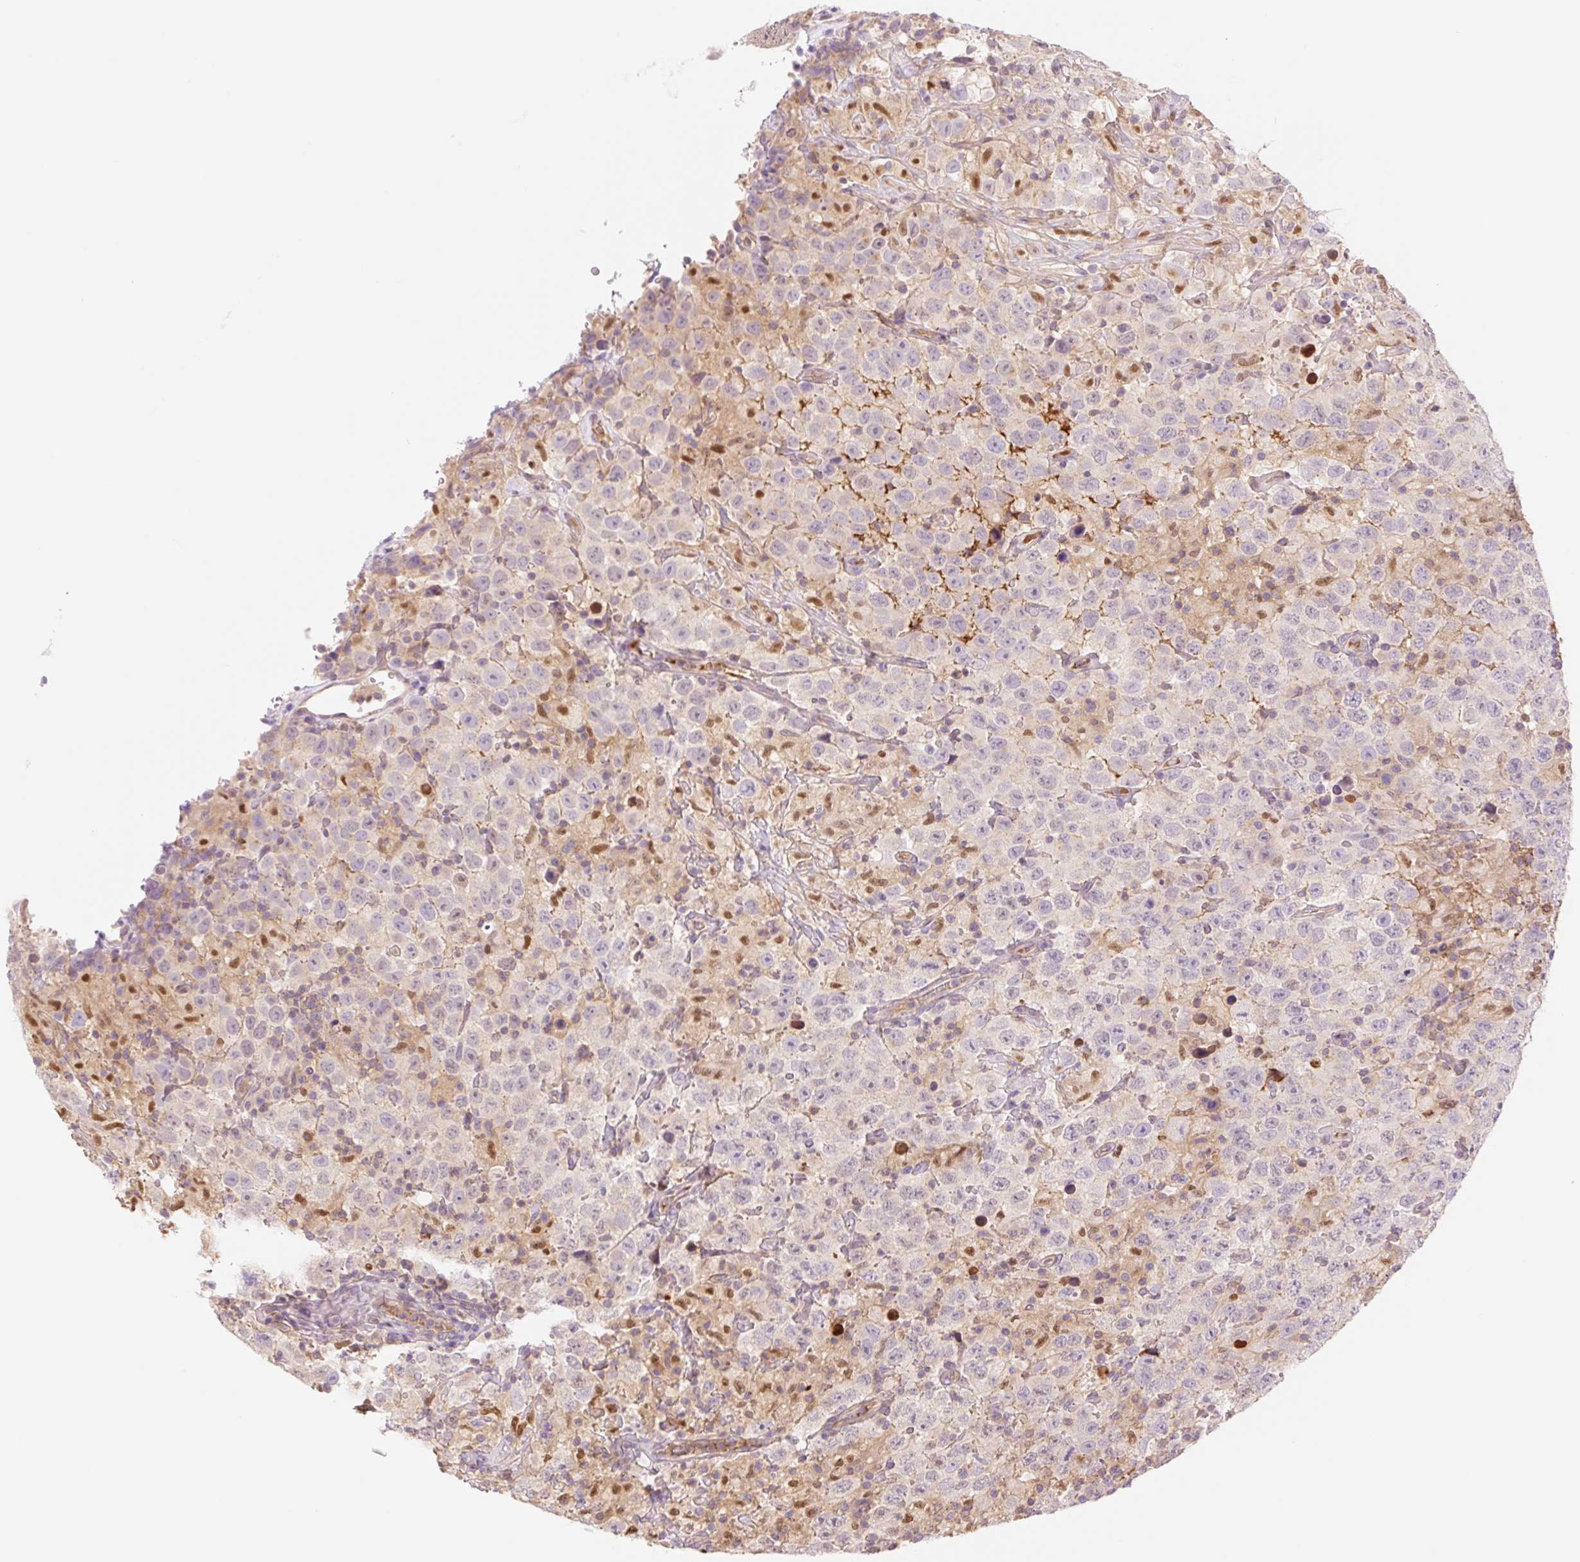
{"staining": {"intensity": "negative", "quantity": "none", "location": "none"}, "tissue": "testis cancer", "cell_type": "Tumor cells", "image_type": "cancer", "snomed": [{"axis": "morphology", "description": "Seminoma, NOS"}, {"axis": "topography", "description": "Testis"}], "caption": "Immunohistochemical staining of testis cancer (seminoma) reveals no significant staining in tumor cells.", "gene": "HEBP1", "patient": {"sex": "male", "age": 41}}